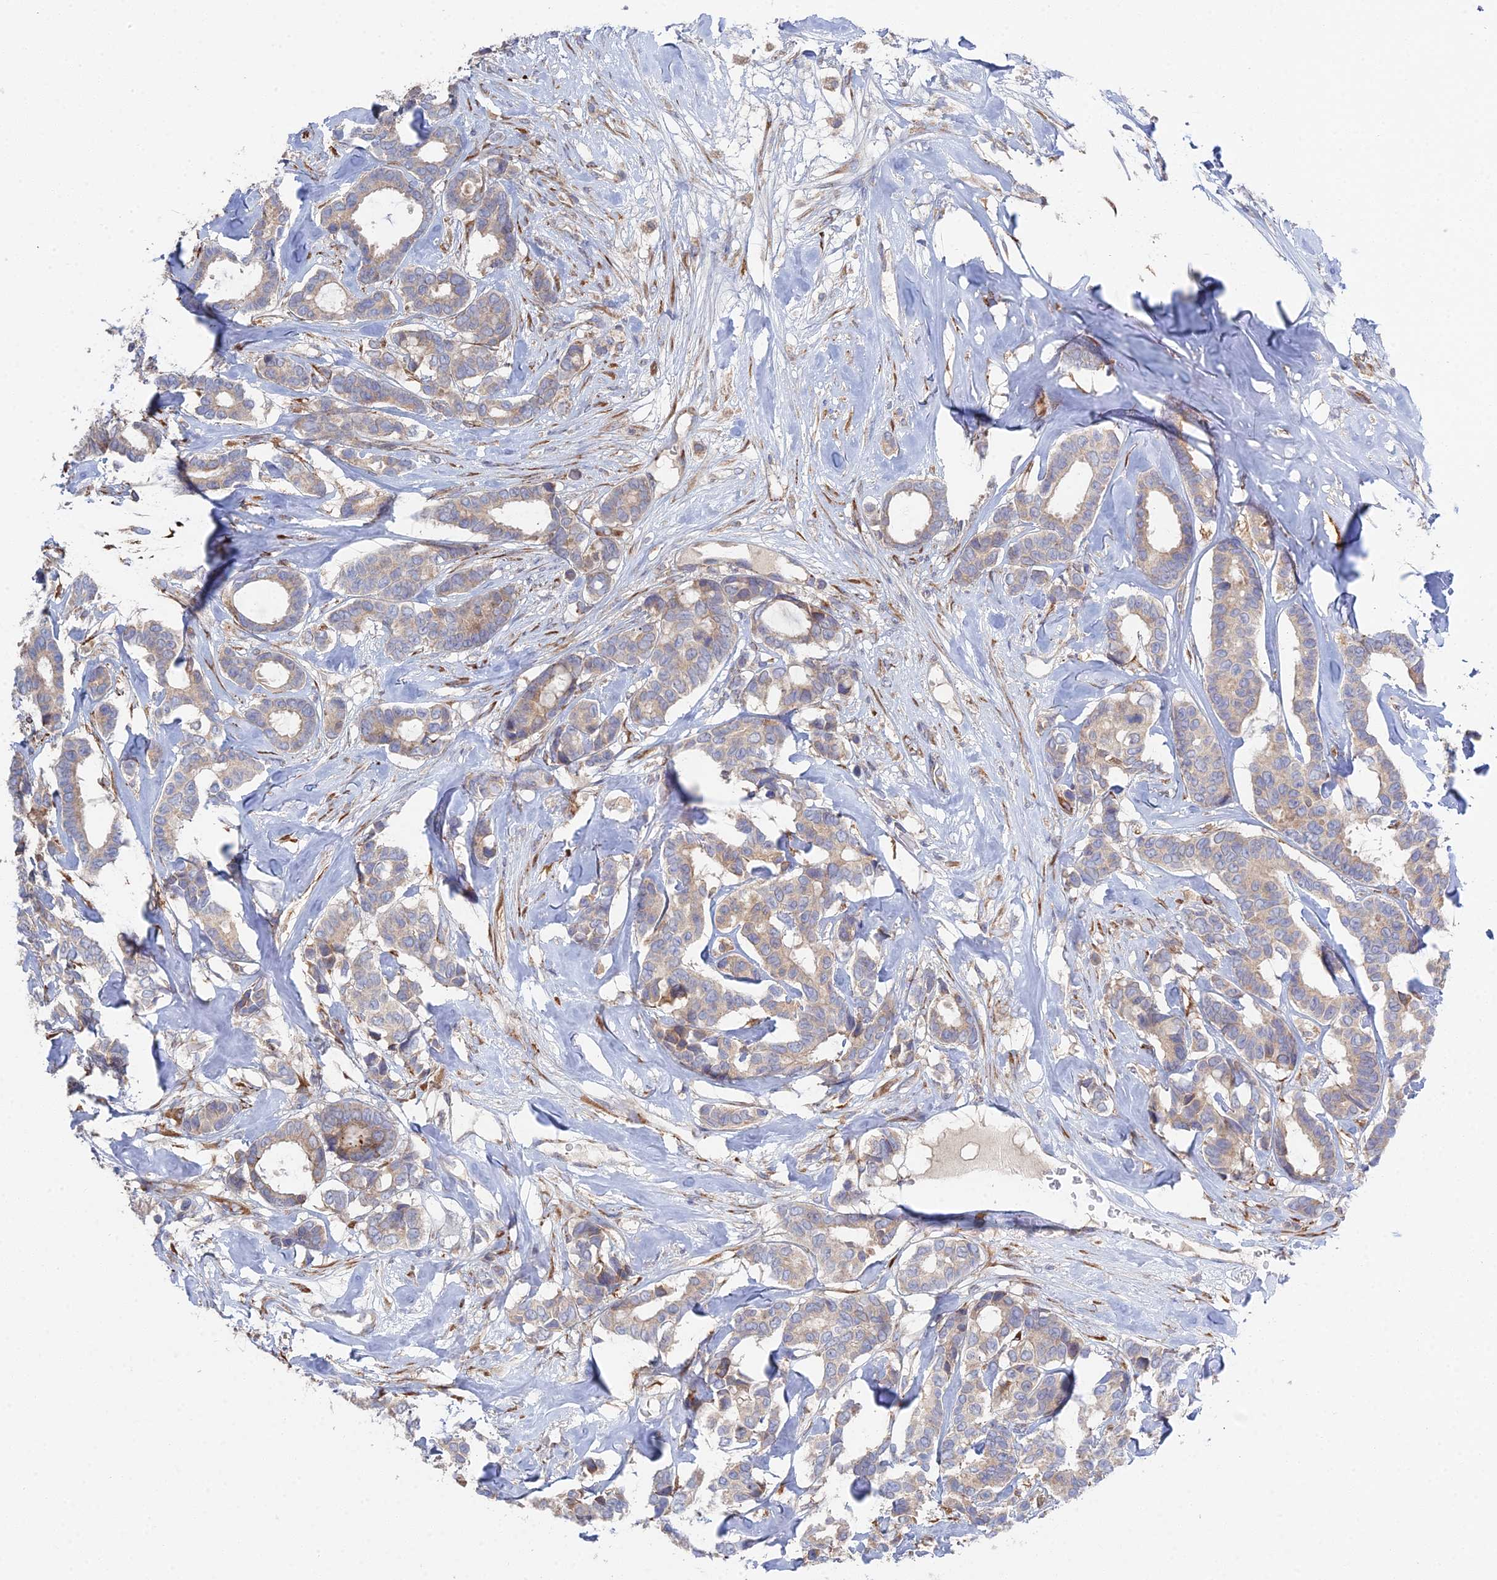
{"staining": {"intensity": "weak", "quantity": "25%-75%", "location": "cytoplasmic/membranous"}, "tissue": "breast cancer", "cell_type": "Tumor cells", "image_type": "cancer", "snomed": [{"axis": "morphology", "description": "Duct carcinoma"}, {"axis": "topography", "description": "Breast"}], "caption": "High-power microscopy captured an IHC histopathology image of breast cancer, revealing weak cytoplasmic/membranous positivity in approximately 25%-75% of tumor cells.", "gene": "TRAPPC6A", "patient": {"sex": "female", "age": 87}}